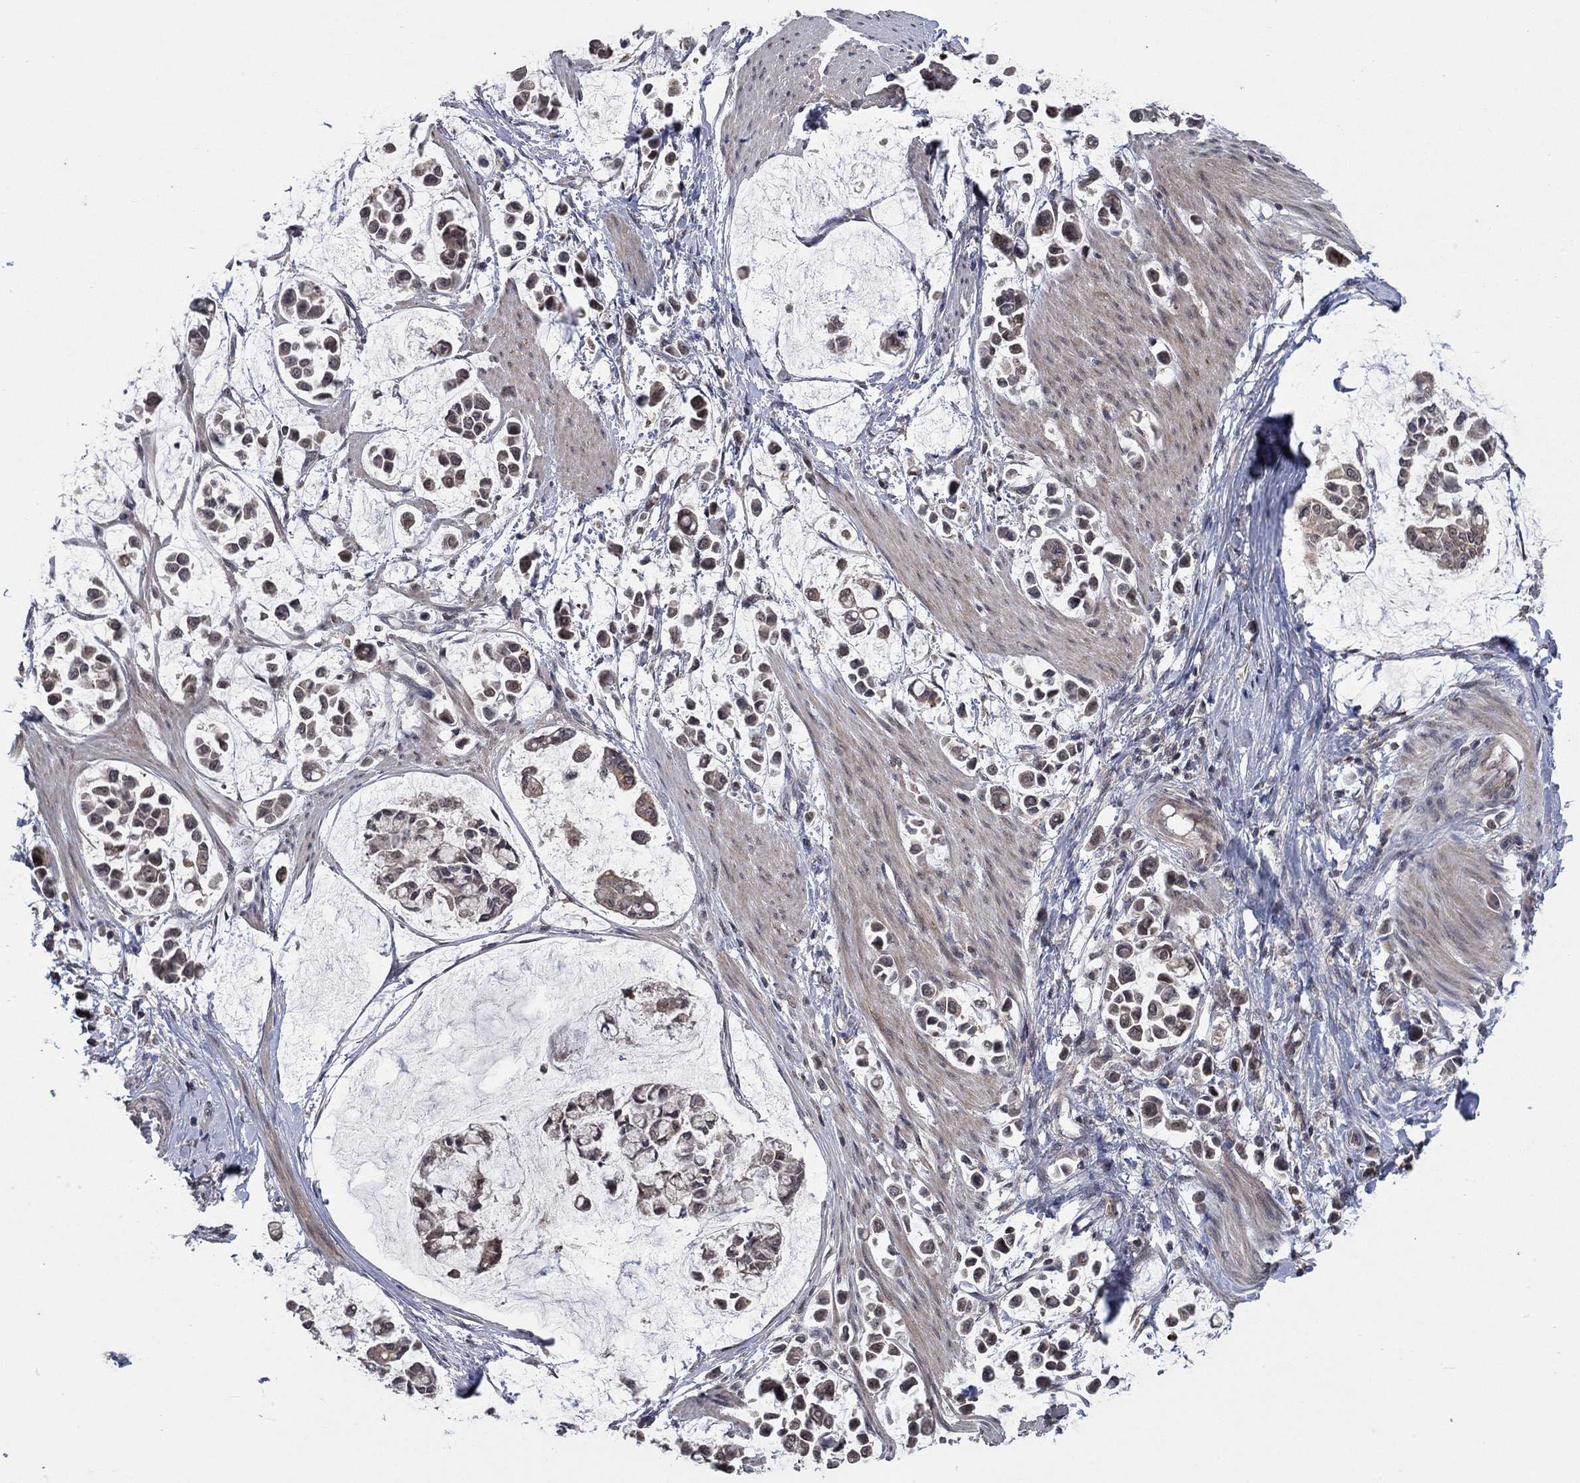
{"staining": {"intensity": "weak", "quantity": "25%-75%", "location": "cytoplasmic/membranous"}, "tissue": "stomach cancer", "cell_type": "Tumor cells", "image_type": "cancer", "snomed": [{"axis": "morphology", "description": "Adenocarcinoma, NOS"}, {"axis": "topography", "description": "Stomach"}], "caption": "IHC image of stomach cancer (adenocarcinoma) stained for a protein (brown), which shows low levels of weak cytoplasmic/membranous expression in about 25%-75% of tumor cells.", "gene": "IAH1", "patient": {"sex": "male", "age": 82}}